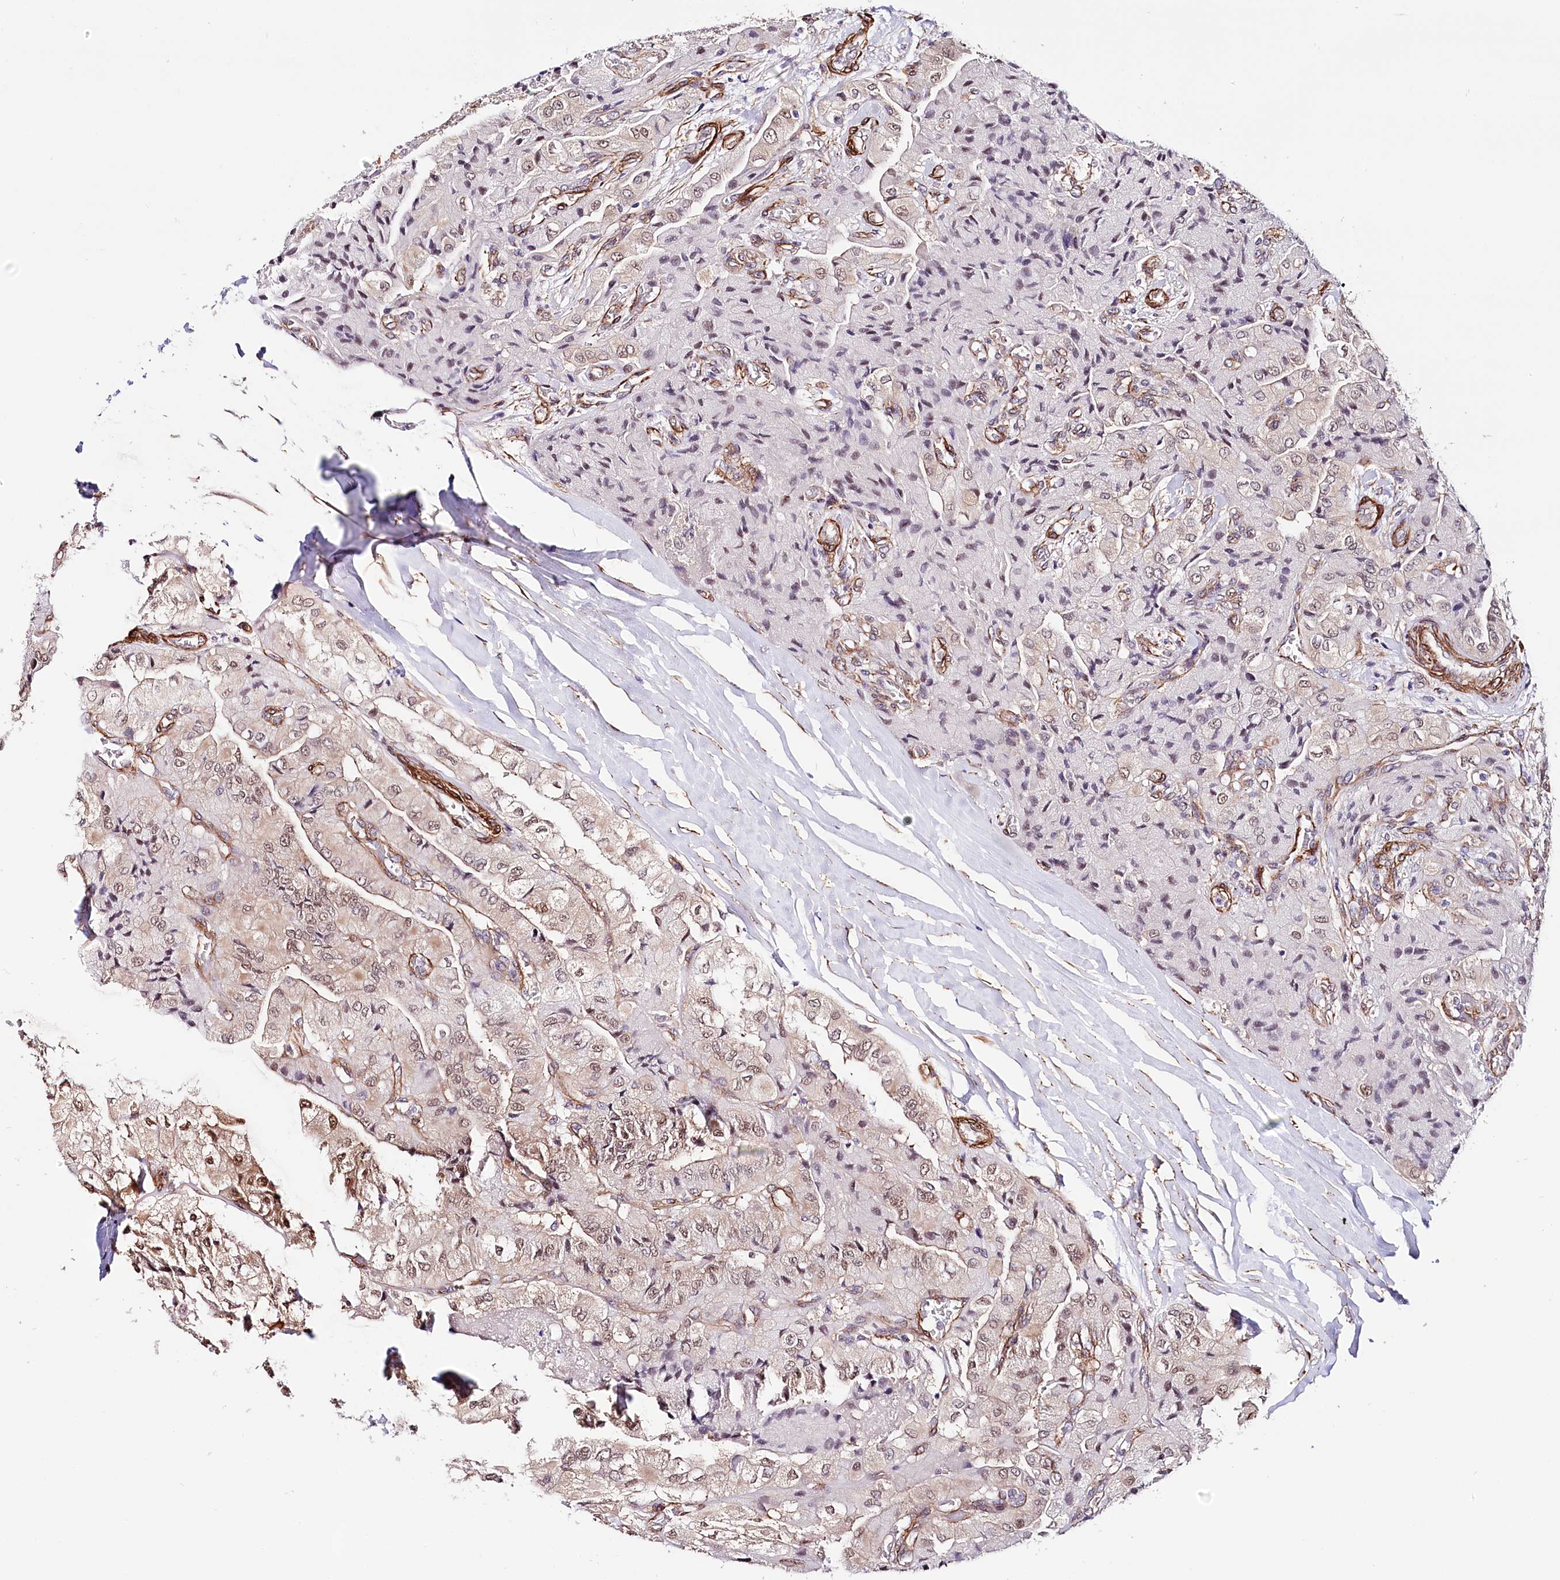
{"staining": {"intensity": "weak", "quantity": "25%-75%", "location": "nuclear"}, "tissue": "thyroid cancer", "cell_type": "Tumor cells", "image_type": "cancer", "snomed": [{"axis": "morphology", "description": "Papillary adenocarcinoma, NOS"}, {"axis": "topography", "description": "Thyroid gland"}], "caption": "Thyroid papillary adenocarcinoma stained with a protein marker exhibits weak staining in tumor cells.", "gene": "PPP2R5B", "patient": {"sex": "female", "age": 59}}